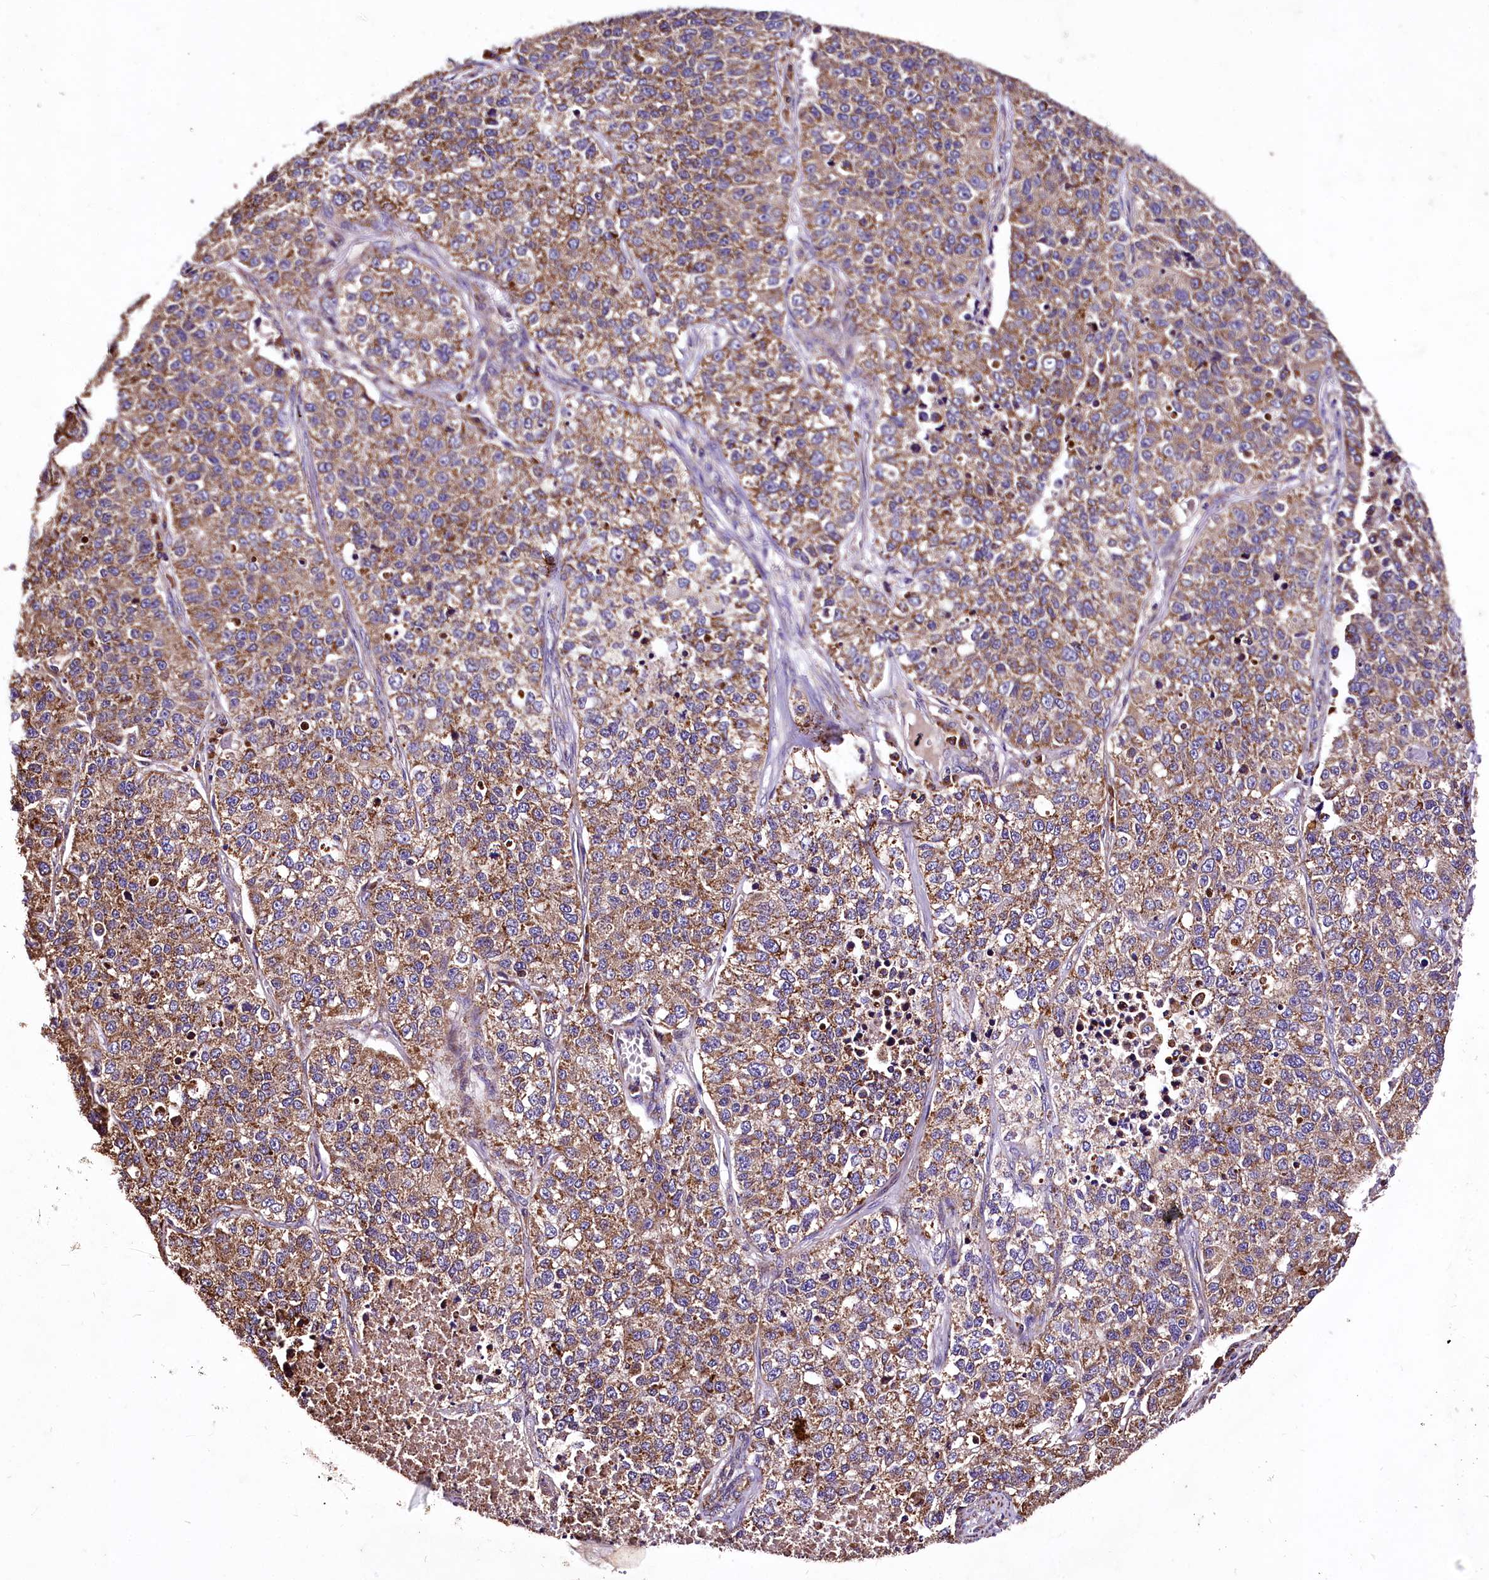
{"staining": {"intensity": "moderate", "quantity": ">75%", "location": "cytoplasmic/membranous"}, "tissue": "lung cancer", "cell_type": "Tumor cells", "image_type": "cancer", "snomed": [{"axis": "morphology", "description": "Adenocarcinoma, NOS"}, {"axis": "topography", "description": "Lung"}], "caption": "Immunohistochemical staining of human lung cancer (adenocarcinoma) exhibits moderate cytoplasmic/membranous protein staining in about >75% of tumor cells.", "gene": "LRSAM1", "patient": {"sex": "male", "age": 49}}